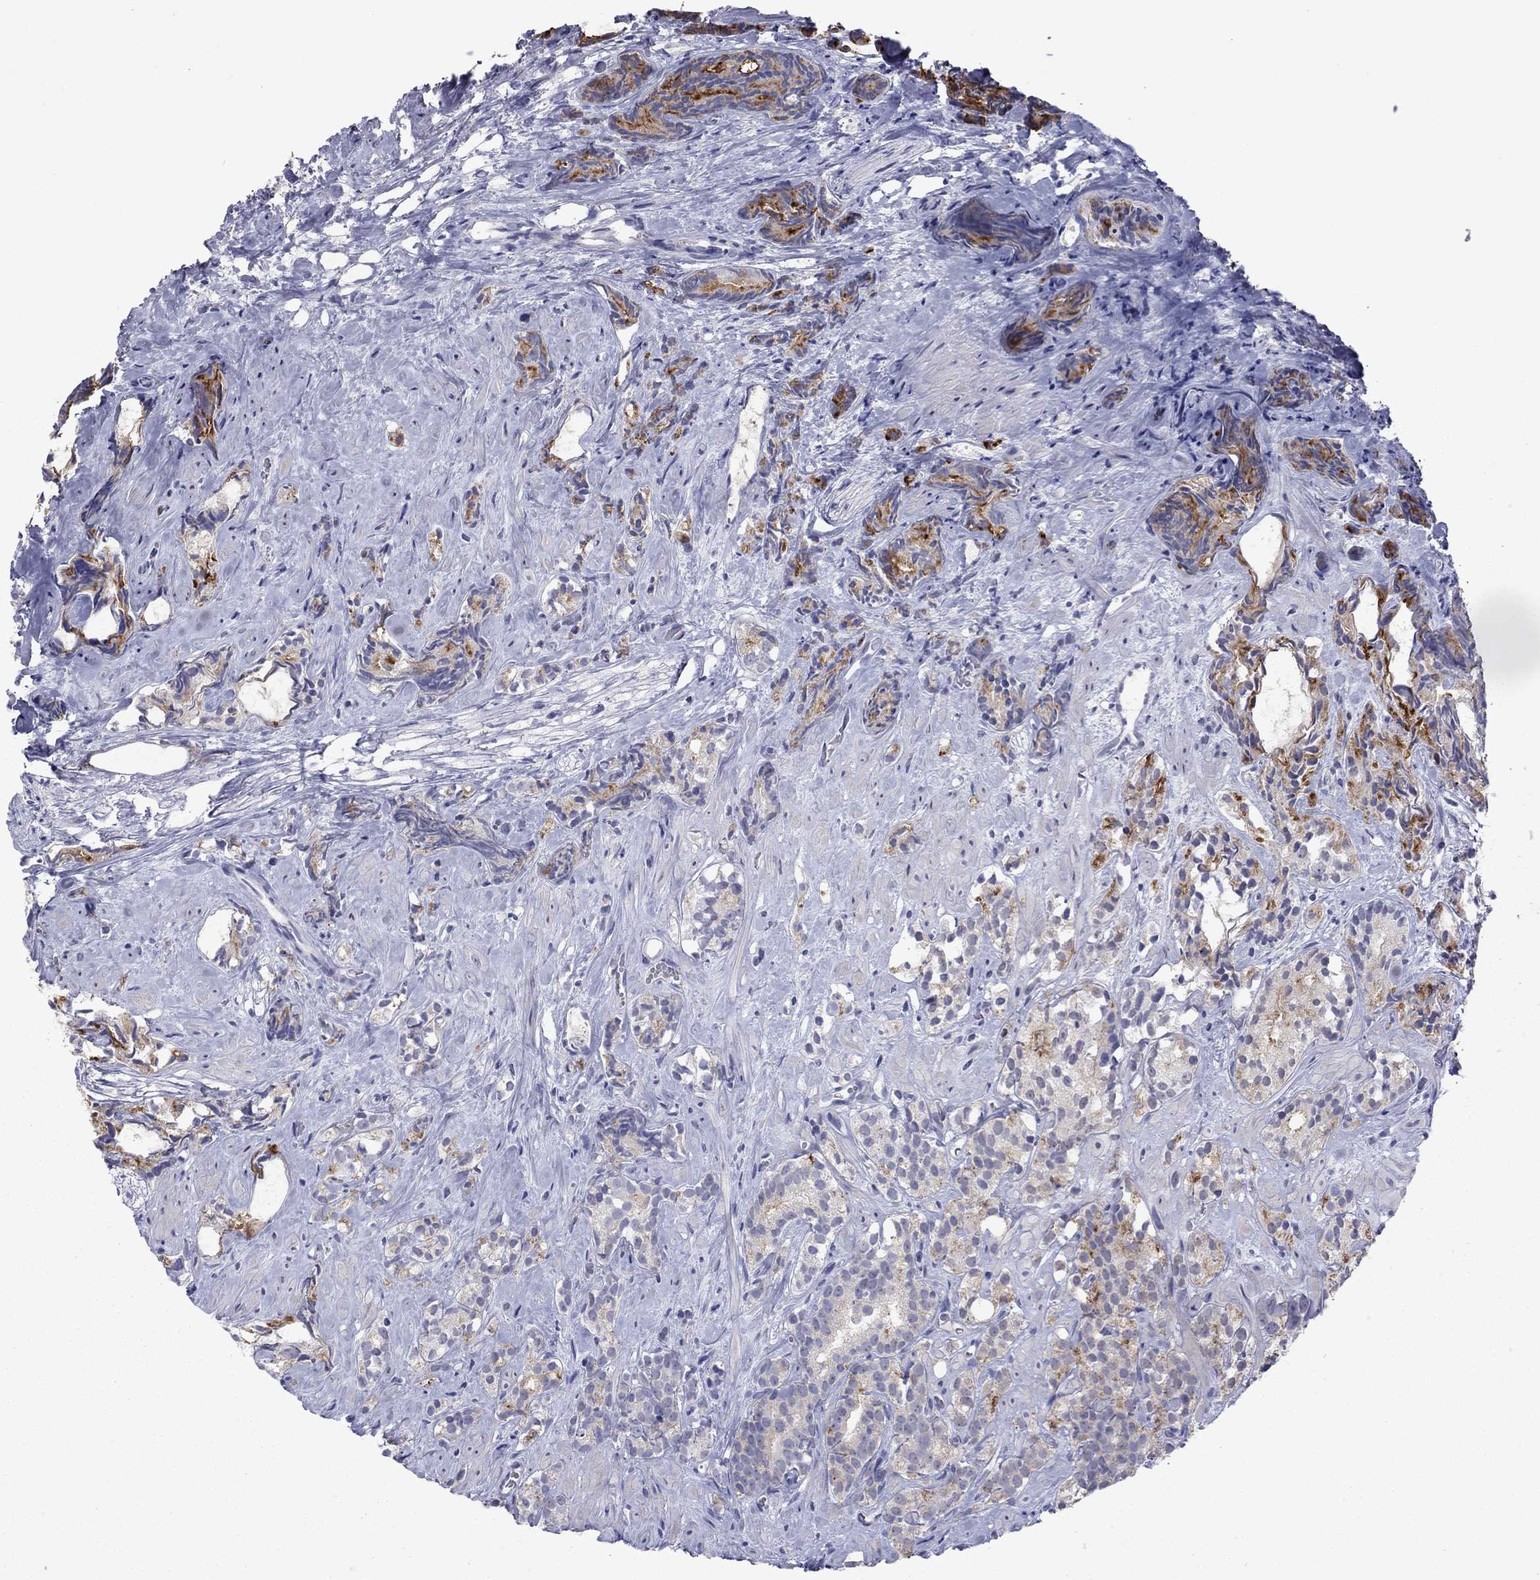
{"staining": {"intensity": "strong", "quantity": "<25%", "location": "cytoplasmic/membranous"}, "tissue": "prostate cancer", "cell_type": "Tumor cells", "image_type": "cancer", "snomed": [{"axis": "morphology", "description": "Adenocarcinoma, High grade"}, {"axis": "topography", "description": "Prostate"}], "caption": "Immunohistochemical staining of human prostate high-grade adenocarcinoma exhibits medium levels of strong cytoplasmic/membranous protein positivity in about <25% of tumor cells.", "gene": "TMPRSS11A", "patient": {"sex": "male", "age": 90}}